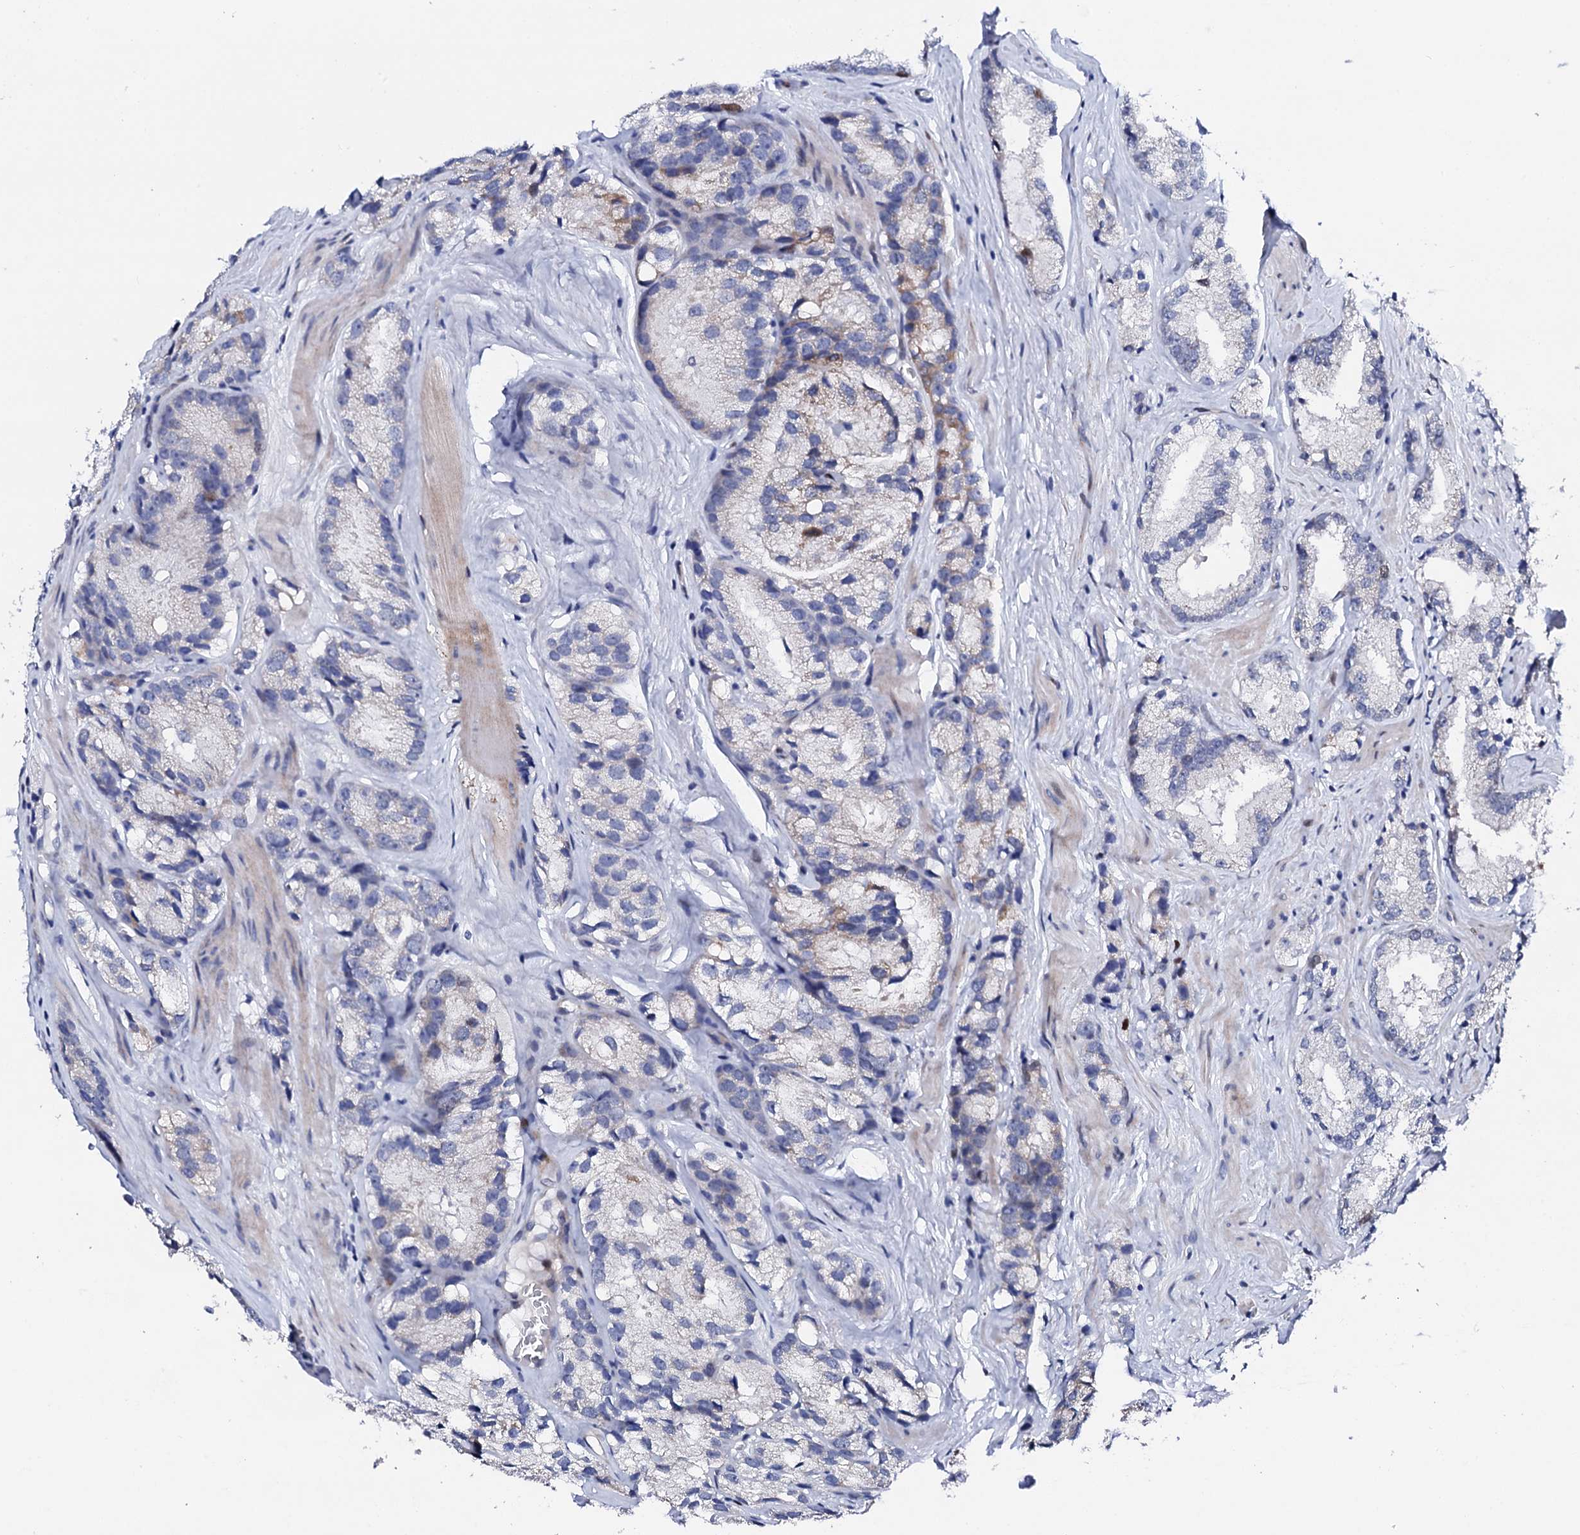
{"staining": {"intensity": "weak", "quantity": "<25%", "location": "cytoplasmic/membranous"}, "tissue": "prostate cancer", "cell_type": "Tumor cells", "image_type": "cancer", "snomed": [{"axis": "morphology", "description": "Adenocarcinoma, High grade"}, {"axis": "topography", "description": "Prostate"}], "caption": "Immunohistochemistry (IHC) micrograph of prostate adenocarcinoma (high-grade) stained for a protein (brown), which displays no expression in tumor cells.", "gene": "NUDT13", "patient": {"sex": "male", "age": 66}}